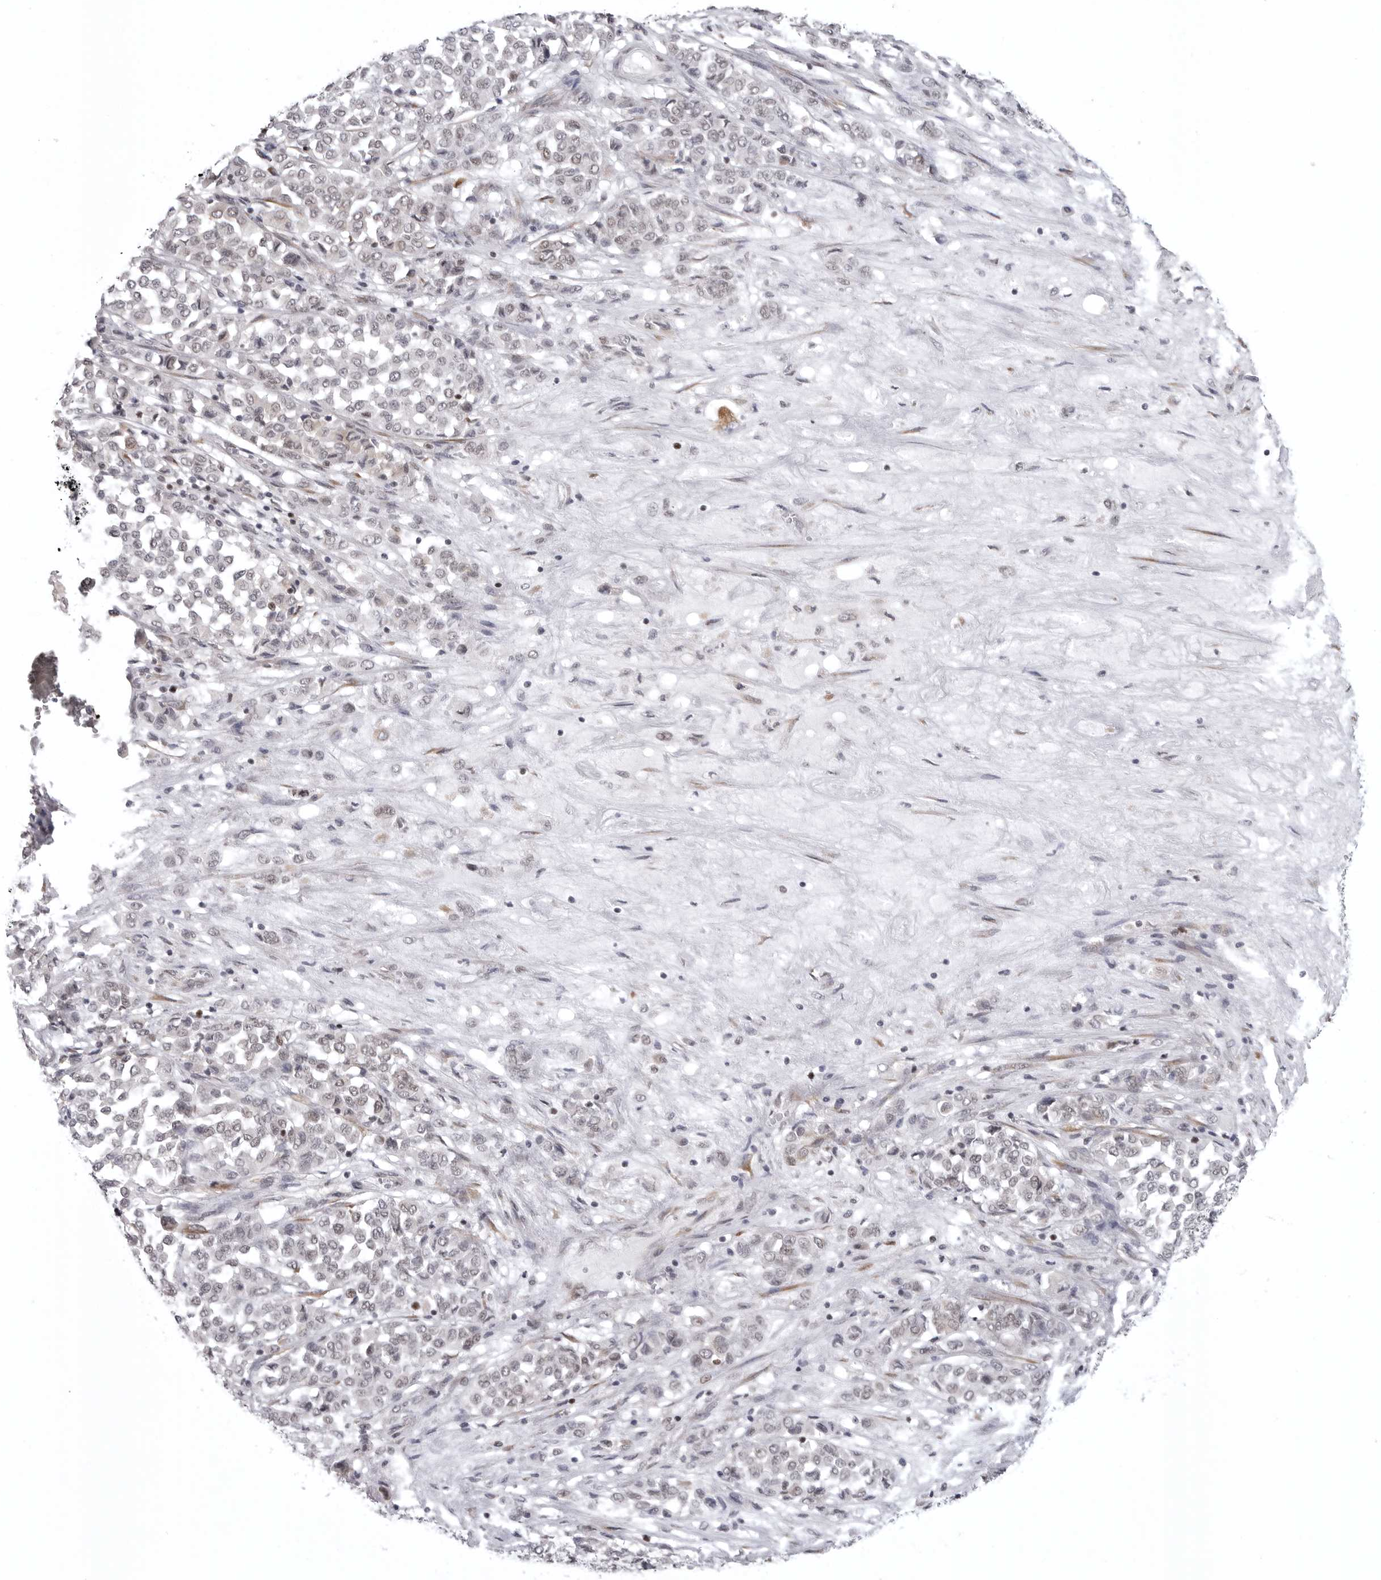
{"staining": {"intensity": "negative", "quantity": "none", "location": "none"}, "tissue": "melanoma", "cell_type": "Tumor cells", "image_type": "cancer", "snomed": [{"axis": "morphology", "description": "Malignant melanoma, Metastatic site"}, {"axis": "topography", "description": "Pancreas"}], "caption": "Tumor cells show no significant protein staining in melanoma.", "gene": "PRDM10", "patient": {"sex": "female", "age": 30}}